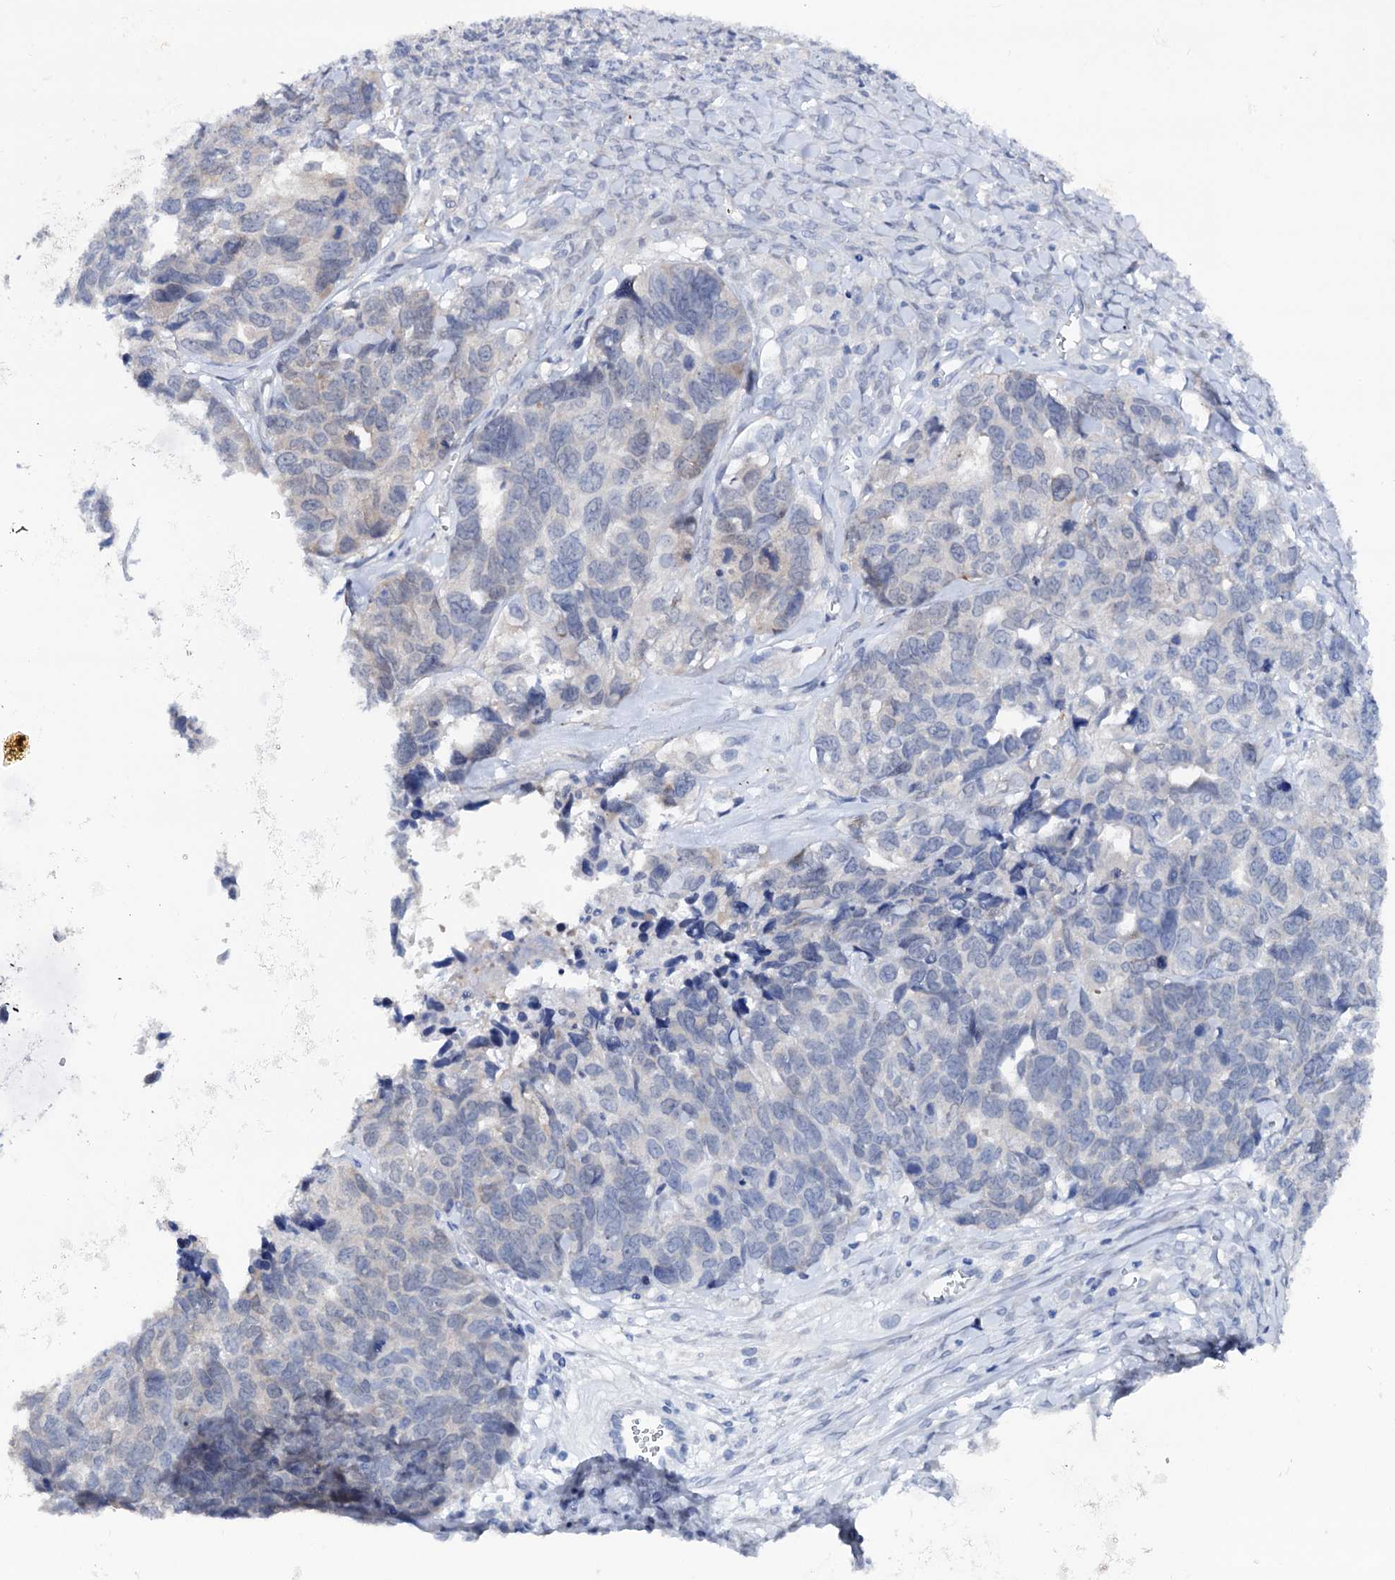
{"staining": {"intensity": "negative", "quantity": "none", "location": "none"}, "tissue": "ovarian cancer", "cell_type": "Tumor cells", "image_type": "cancer", "snomed": [{"axis": "morphology", "description": "Cystadenocarcinoma, serous, NOS"}, {"axis": "topography", "description": "Ovary"}], "caption": "Immunohistochemistry of human ovarian cancer exhibits no staining in tumor cells.", "gene": "CAPRIN2", "patient": {"sex": "female", "age": 79}}